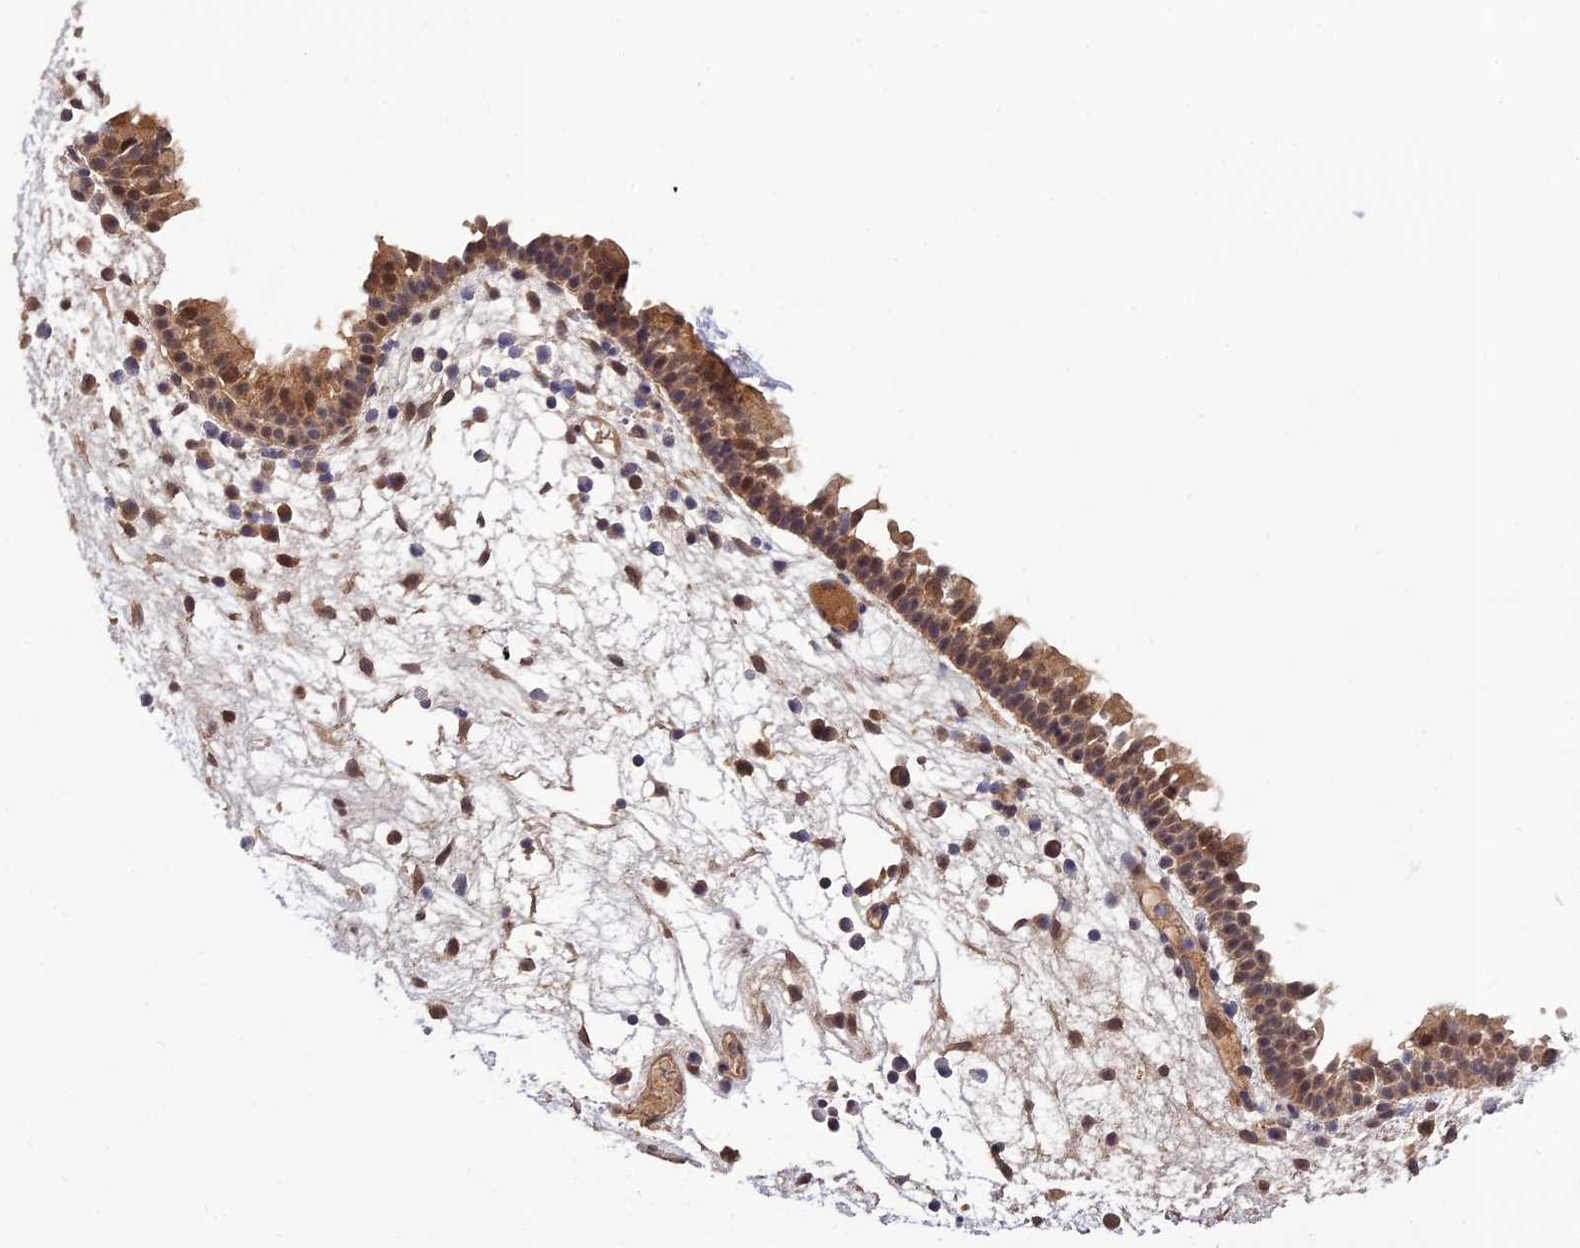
{"staining": {"intensity": "moderate", "quantity": ">75%", "location": "cytoplasmic/membranous,nuclear"}, "tissue": "nasopharynx", "cell_type": "Respiratory epithelial cells", "image_type": "normal", "snomed": [{"axis": "morphology", "description": "Normal tissue, NOS"}, {"axis": "morphology", "description": "Inflammation, NOS"}, {"axis": "morphology", "description": "Malignant melanoma, Metastatic site"}, {"axis": "topography", "description": "Nasopharynx"}], "caption": "Nasopharynx stained with IHC shows moderate cytoplasmic/membranous,nuclear positivity in about >75% of respiratory epithelial cells. (brown staining indicates protein expression, while blue staining denotes nuclei).", "gene": "REV1", "patient": {"sex": "male", "age": 70}}